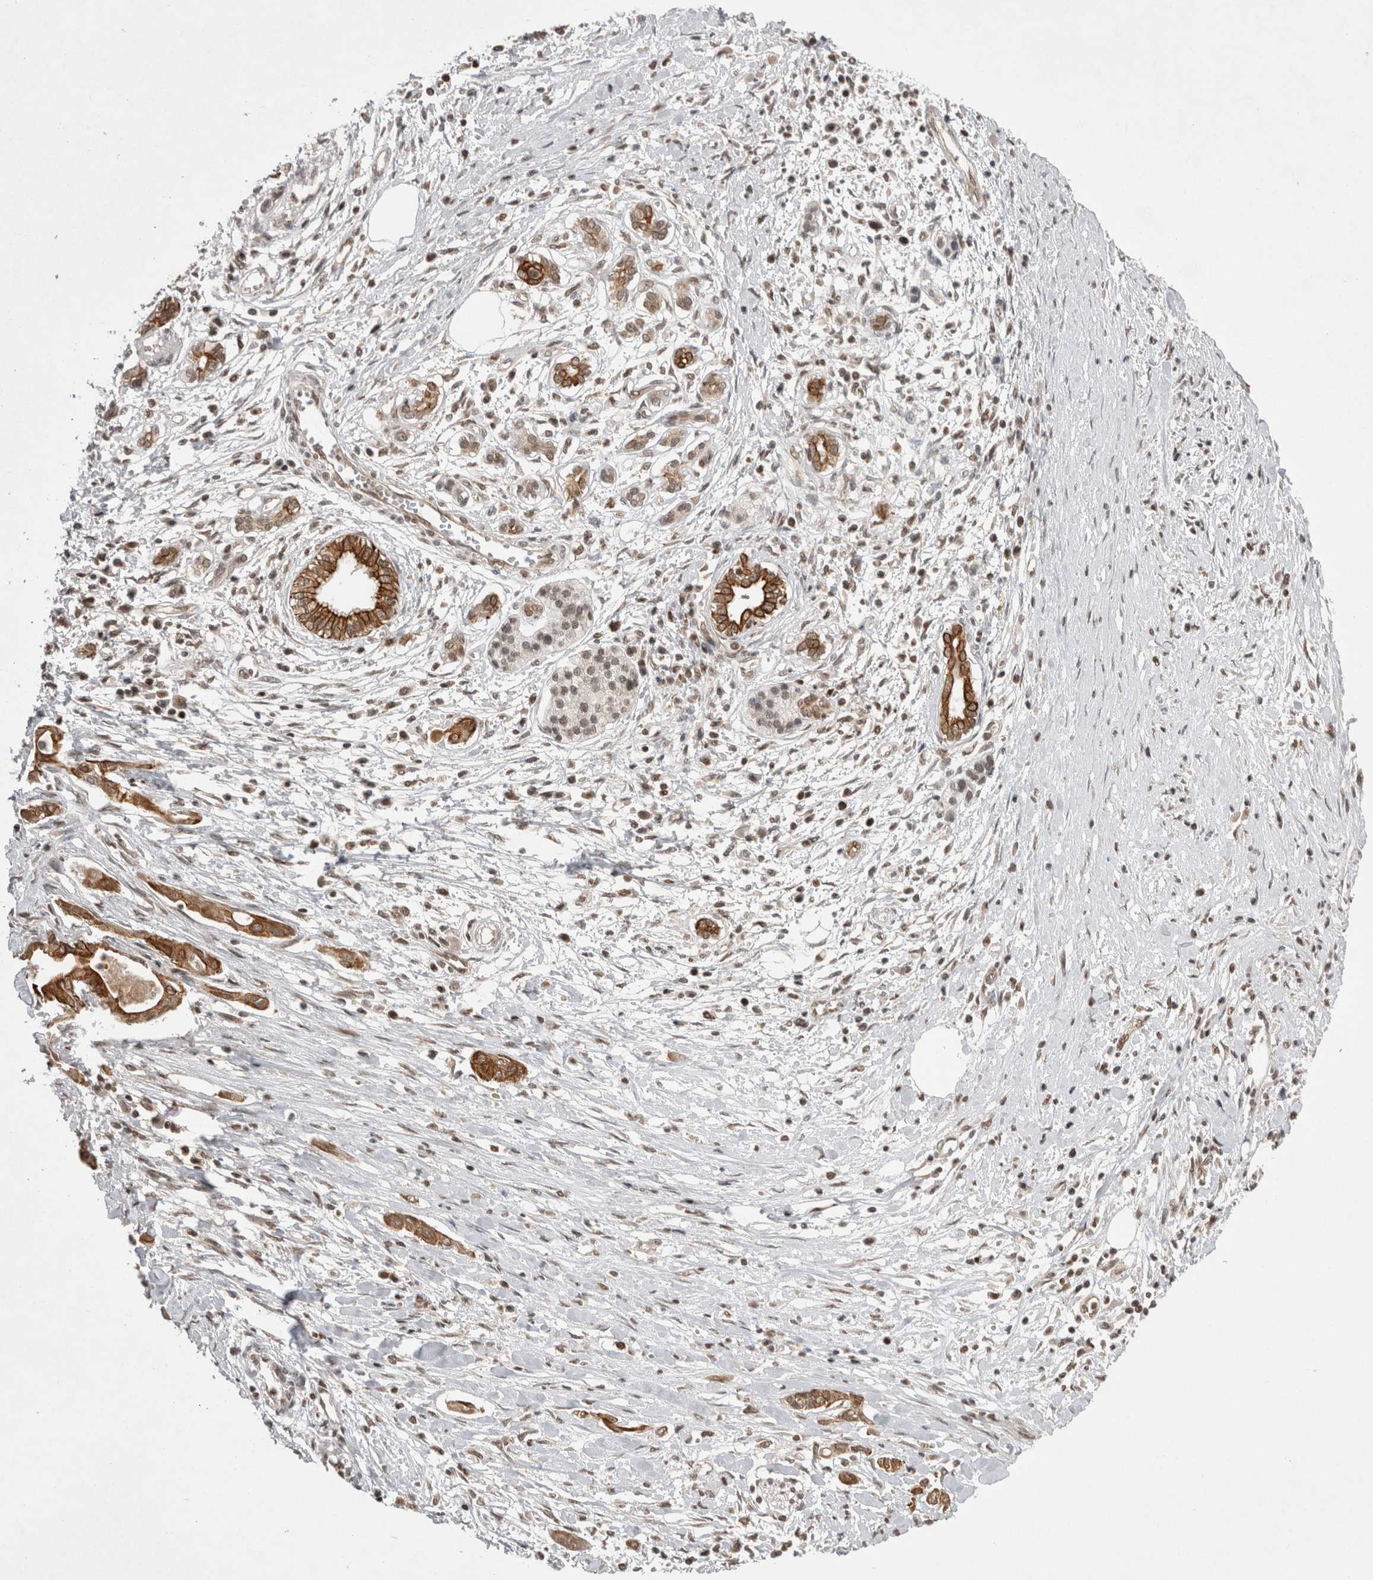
{"staining": {"intensity": "strong", "quantity": ">75%", "location": "cytoplasmic/membranous"}, "tissue": "pancreatic cancer", "cell_type": "Tumor cells", "image_type": "cancer", "snomed": [{"axis": "morphology", "description": "Adenocarcinoma, NOS"}, {"axis": "topography", "description": "Pancreas"}], "caption": "Tumor cells show high levels of strong cytoplasmic/membranous expression in approximately >75% of cells in pancreatic cancer (adenocarcinoma).", "gene": "ZNF341", "patient": {"sex": "male", "age": 58}}